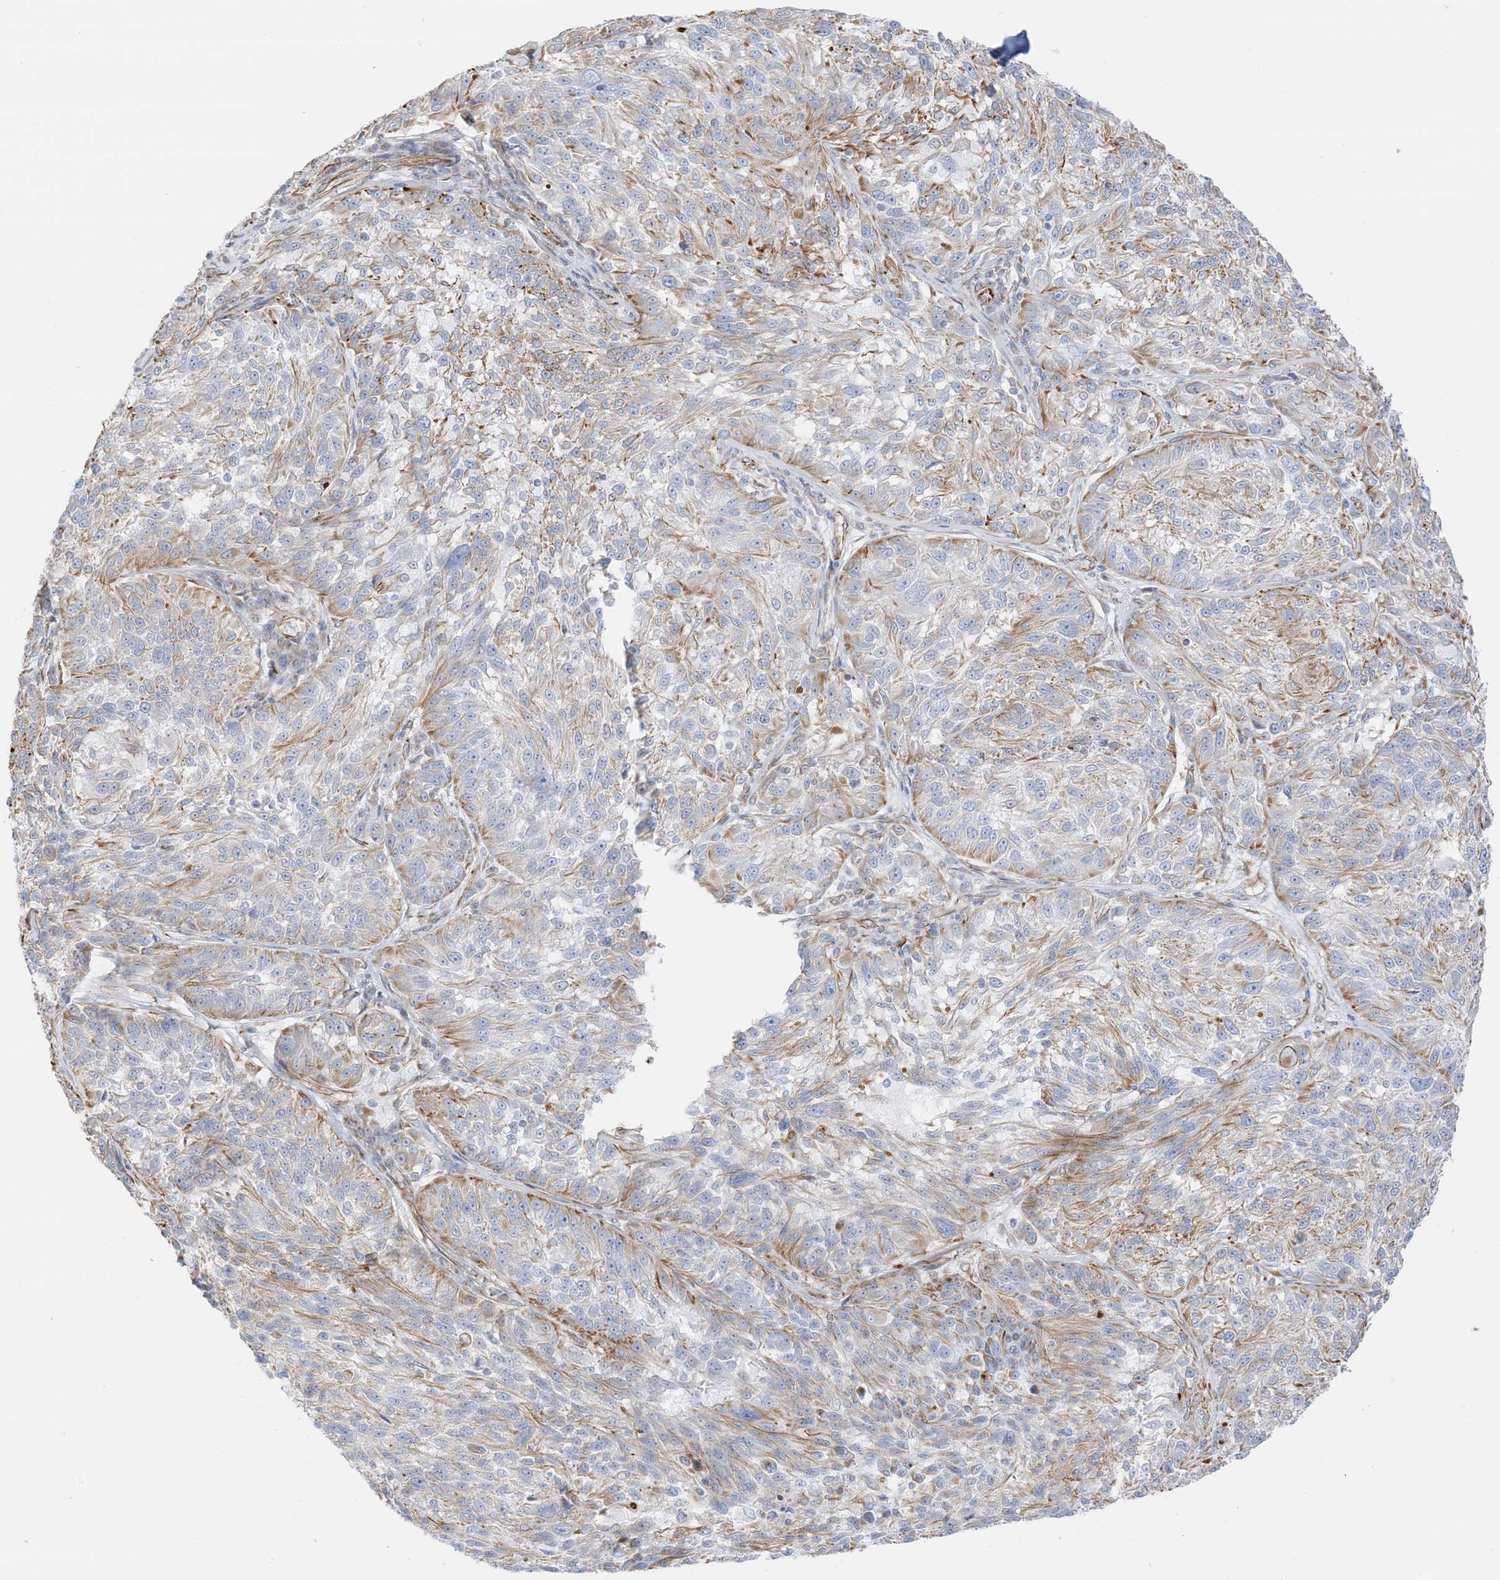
{"staining": {"intensity": "weak", "quantity": "25%-75%", "location": "cytoplasmic/membranous"}, "tissue": "melanoma", "cell_type": "Tumor cells", "image_type": "cancer", "snomed": [{"axis": "morphology", "description": "Malignant melanoma, NOS"}, {"axis": "topography", "description": "Skin"}], "caption": "A high-resolution micrograph shows immunohistochemistry staining of melanoma, which exhibits weak cytoplasmic/membranous staining in approximately 25%-75% of tumor cells.", "gene": "PID1", "patient": {"sex": "male", "age": 53}}